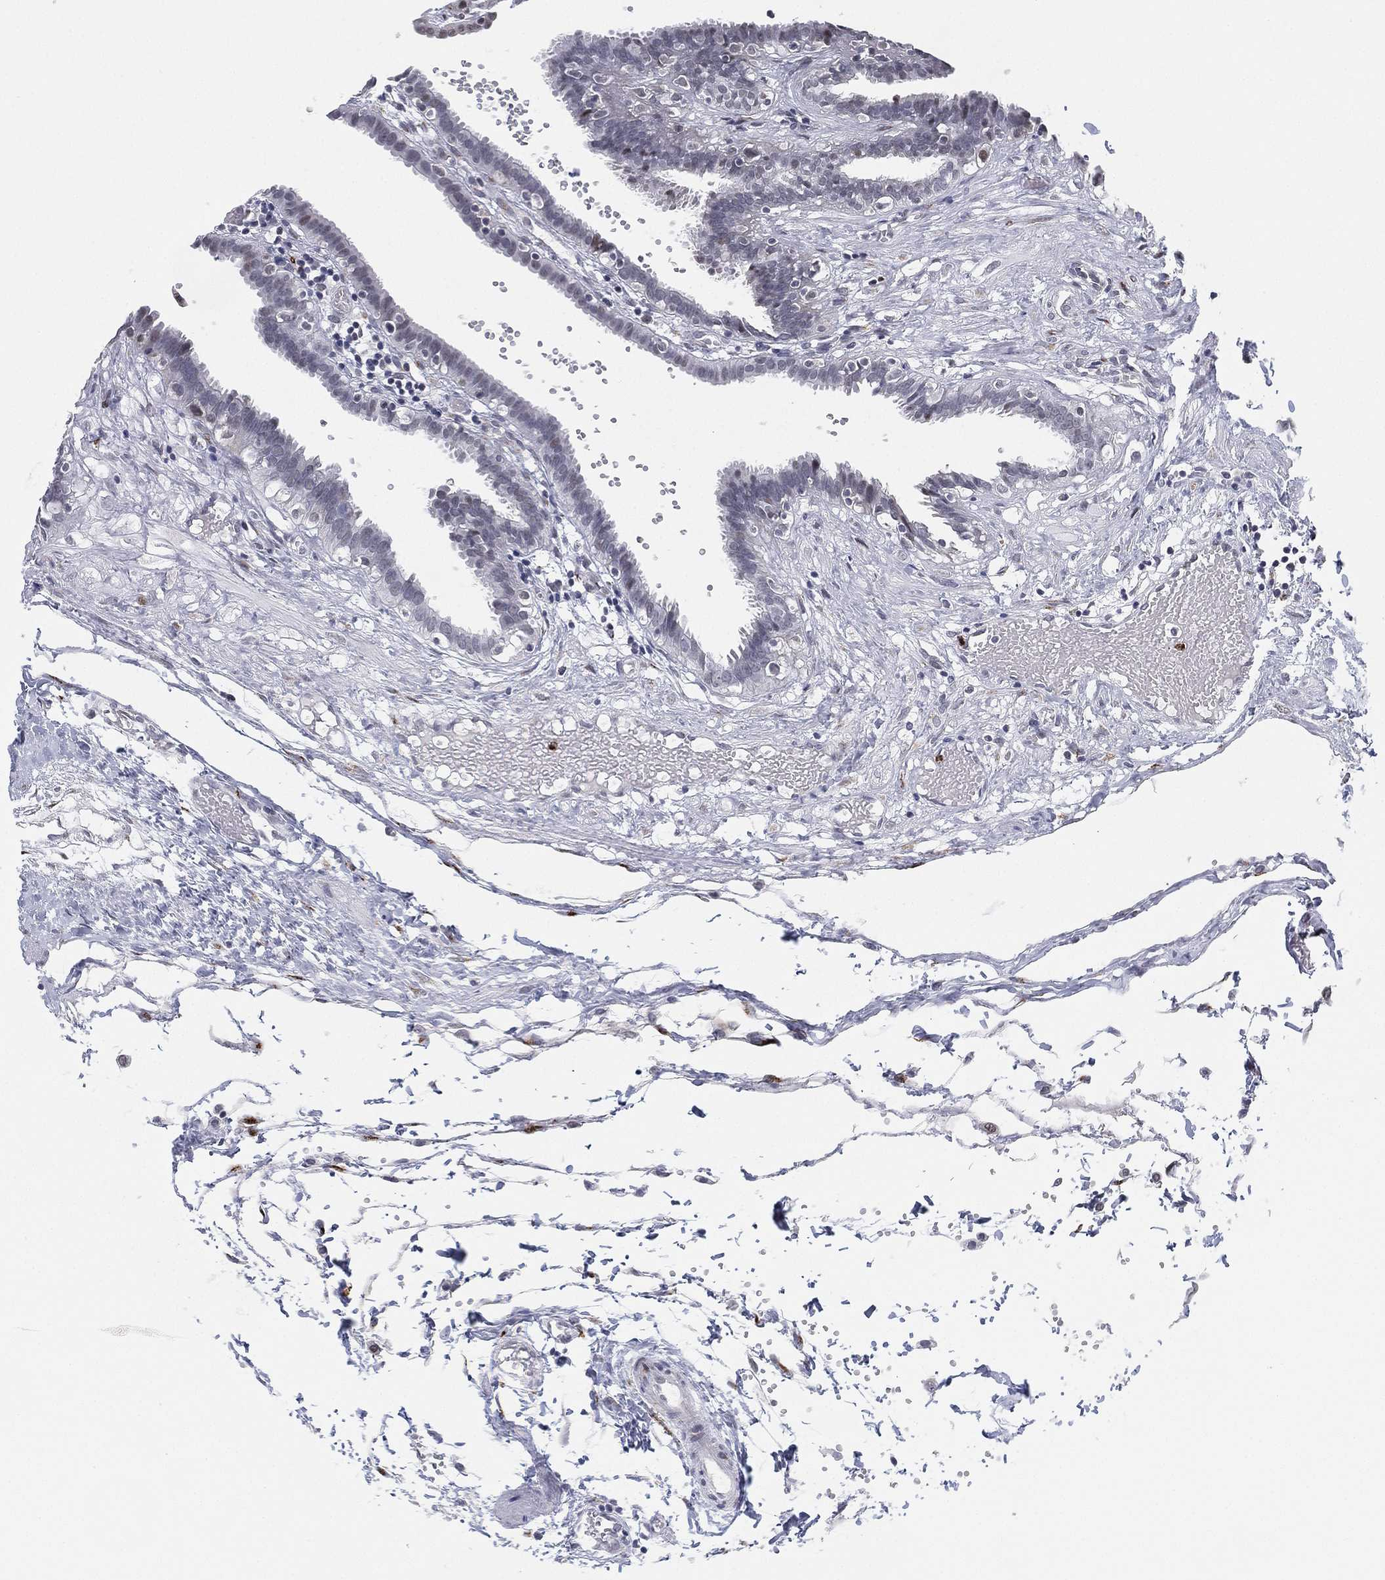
{"staining": {"intensity": "negative", "quantity": "none", "location": "none"}, "tissue": "fallopian tube", "cell_type": "Glandular cells", "image_type": "normal", "snomed": [{"axis": "morphology", "description": "Normal tissue, NOS"}, {"axis": "topography", "description": "Fallopian tube"}], "caption": "Immunohistochemistry (IHC) micrograph of unremarkable human fallopian tube stained for a protein (brown), which demonstrates no positivity in glandular cells.", "gene": "CD177", "patient": {"sex": "female", "age": 37}}